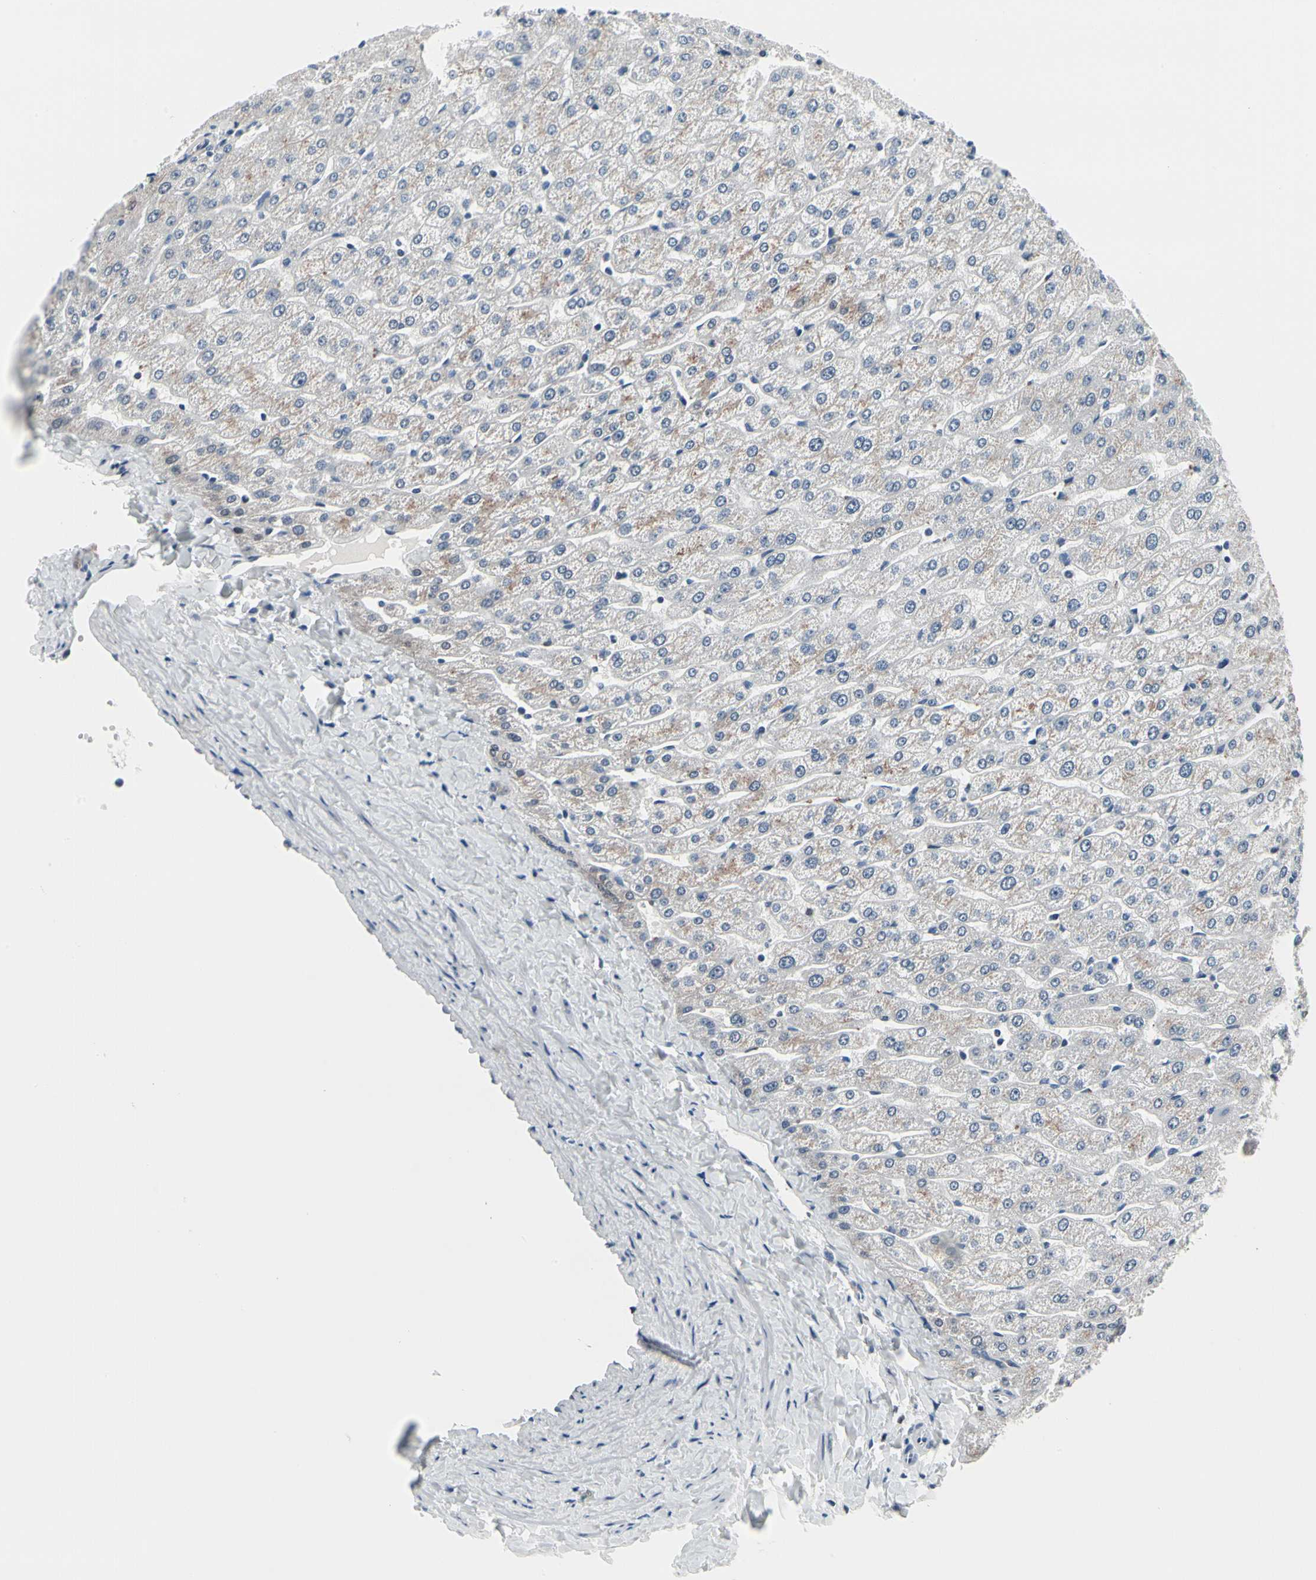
{"staining": {"intensity": "negative", "quantity": "none", "location": "none"}, "tissue": "liver", "cell_type": "Cholangiocytes", "image_type": "normal", "snomed": [{"axis": "morphology", "description": "Normal tissue, NOS"}, {"axis": "morphology", "description": "Fibrosis, NOS"}, {"axis": "topography", "description": "Liver"}], "caption": "The IHC micrograph has no significant expression in cholangiocytes of liver.", "gene": "TXN", "patient": {"sex": "female", "age": 29}}